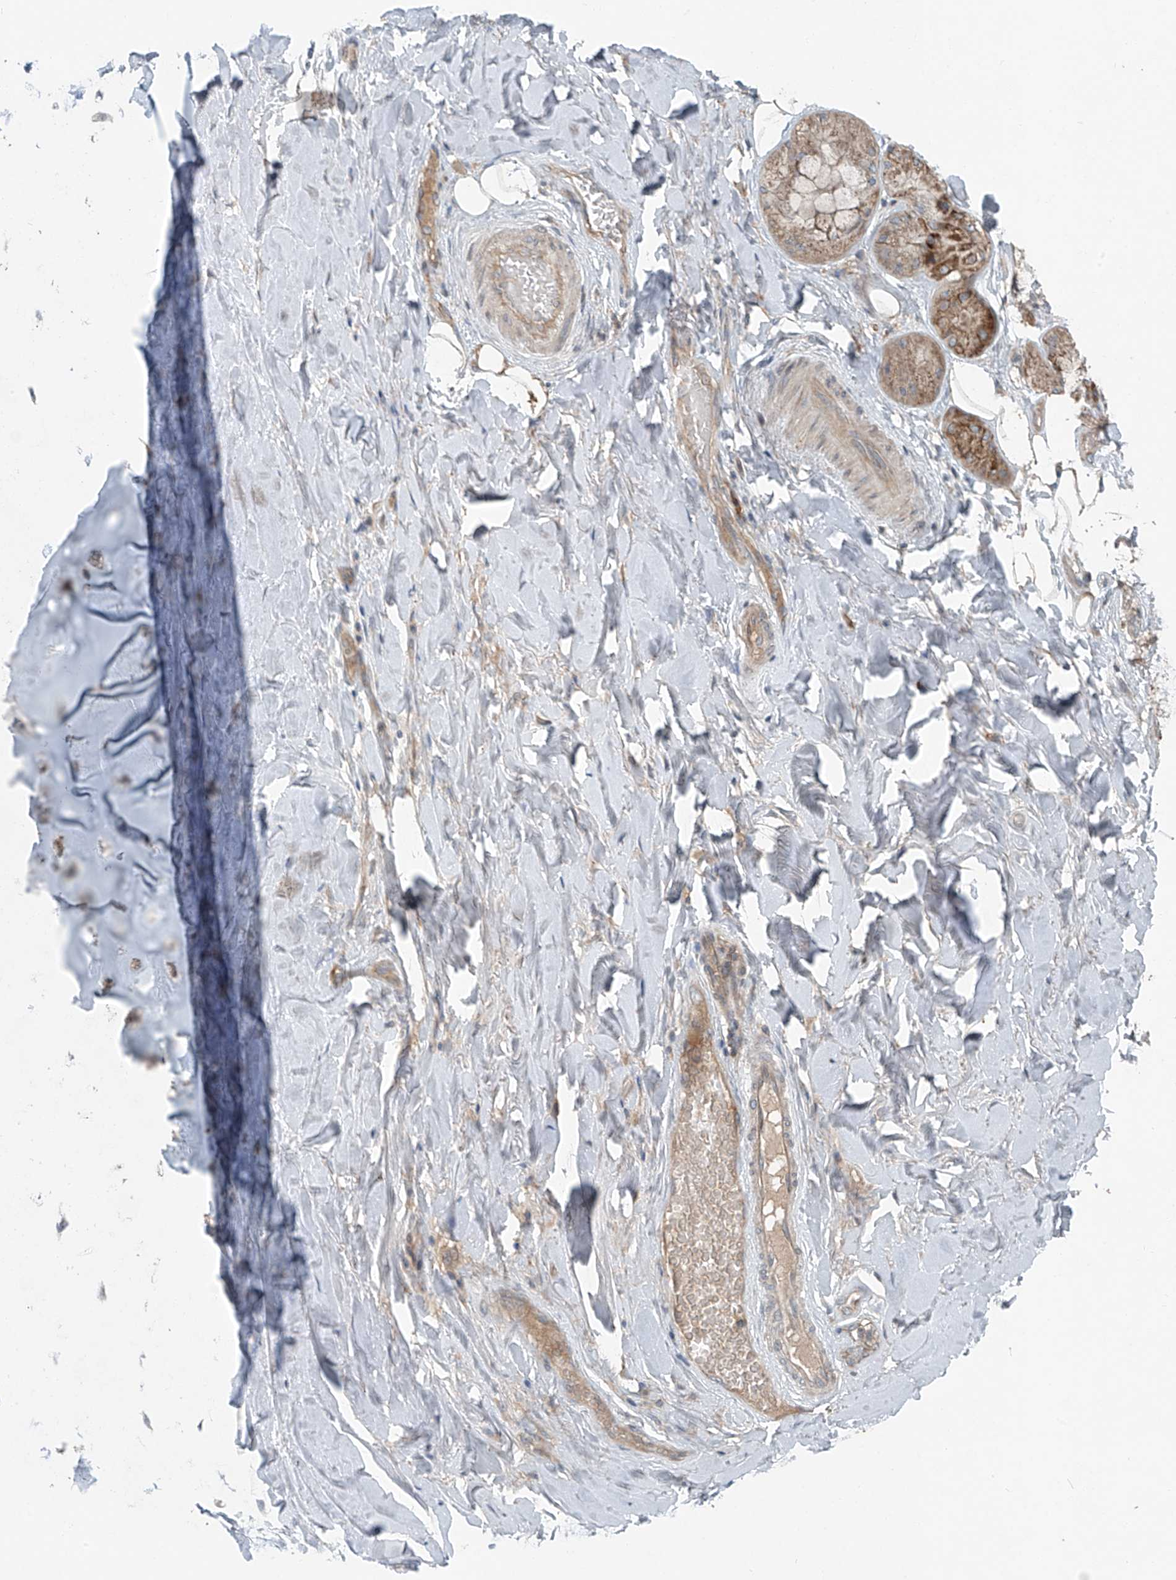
{"staining": {"intensity": "weak", "quantity": ">75%", "location": "cytoplasmic/membranous"}, "tissue": "adipose tissue", "cell_type": "Adipocytes", "image_type": "normal", "snomed": [{"axis": "morphology", "description": "Normal tissue, NOS"}, {"axis": "morphology", "description": "Squamous cell carcinoma, NOS"}, {"axis": "topography", "description": "Lymph node"}, {"axis": "topography", "description": "Bronchus"}, {"axis": "topography", "description": "Lung"}], "caption": "Immunohistochemical staining of normal human adipose tissue shows low levels of weak cytoplasmic/membranous expression in about >75% of adipocytes. (IHC, brightfield microscopy, high magnification).", "gene": "FOXRED2", "patient": {"sex": "male", "age": 66}}